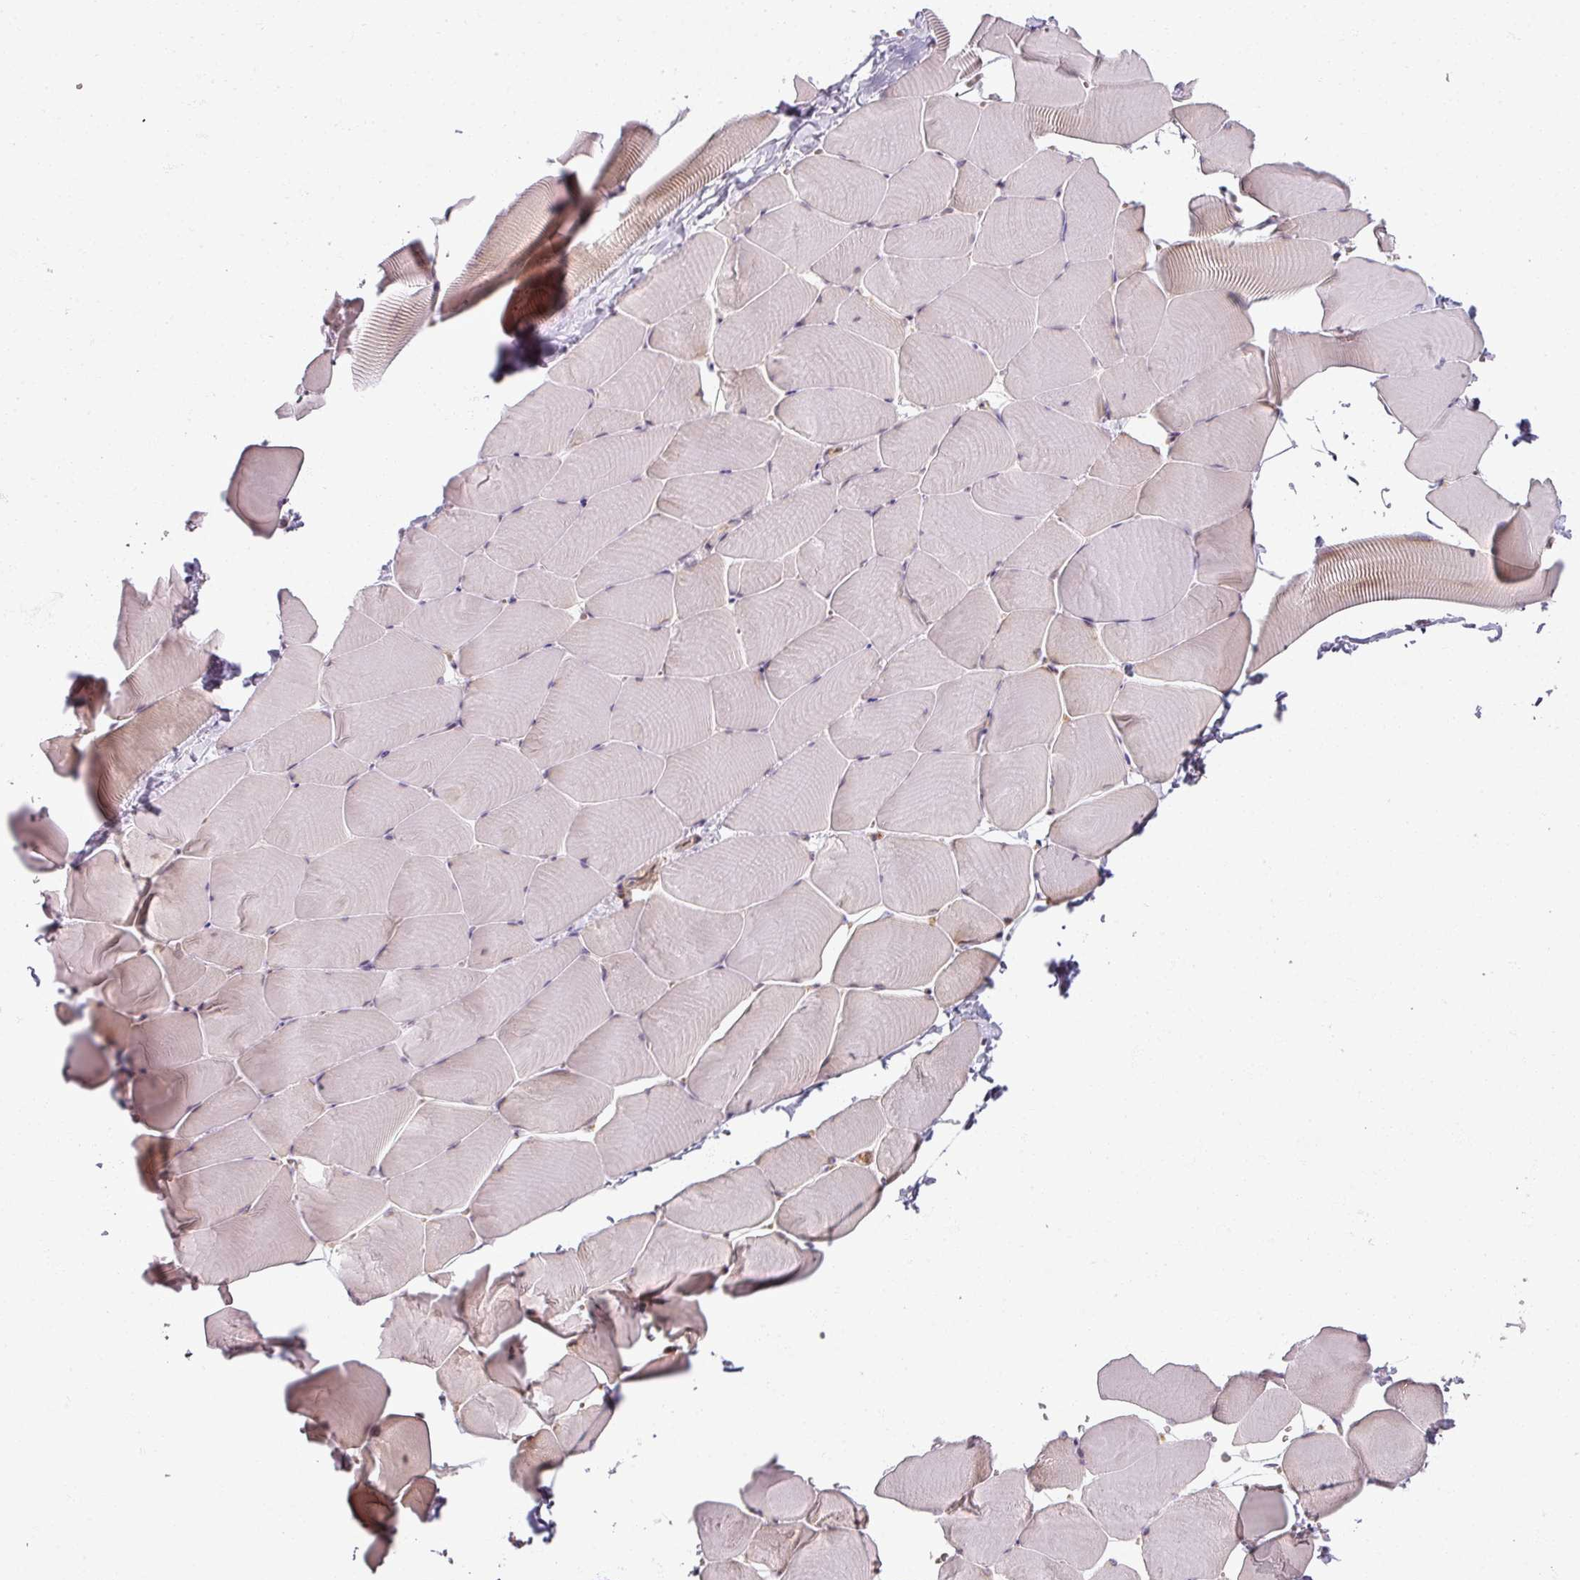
{"staining": {"intensity": "negative", "quantity": "none", "location": "none"}, "tissue": "skeletal muscle", "cell_type": "Myocytes", "image_type": "normal", "snomed": [{"axis": "morphology", "description": "Normal tissue, NOS"}, {"axis": "topography", "description": "Skeletal muscle"}], "caption": "Image shows no significant protein expression in myocytes of benign skeletal muscle. The staining is performed using DAB (3,3'-diaminobenzidine) brown chromogen with nuclei counter-stained in using hematoxylin.", "gene": "AGPAT4", "patient": {"sex": "male", "age": 25}}